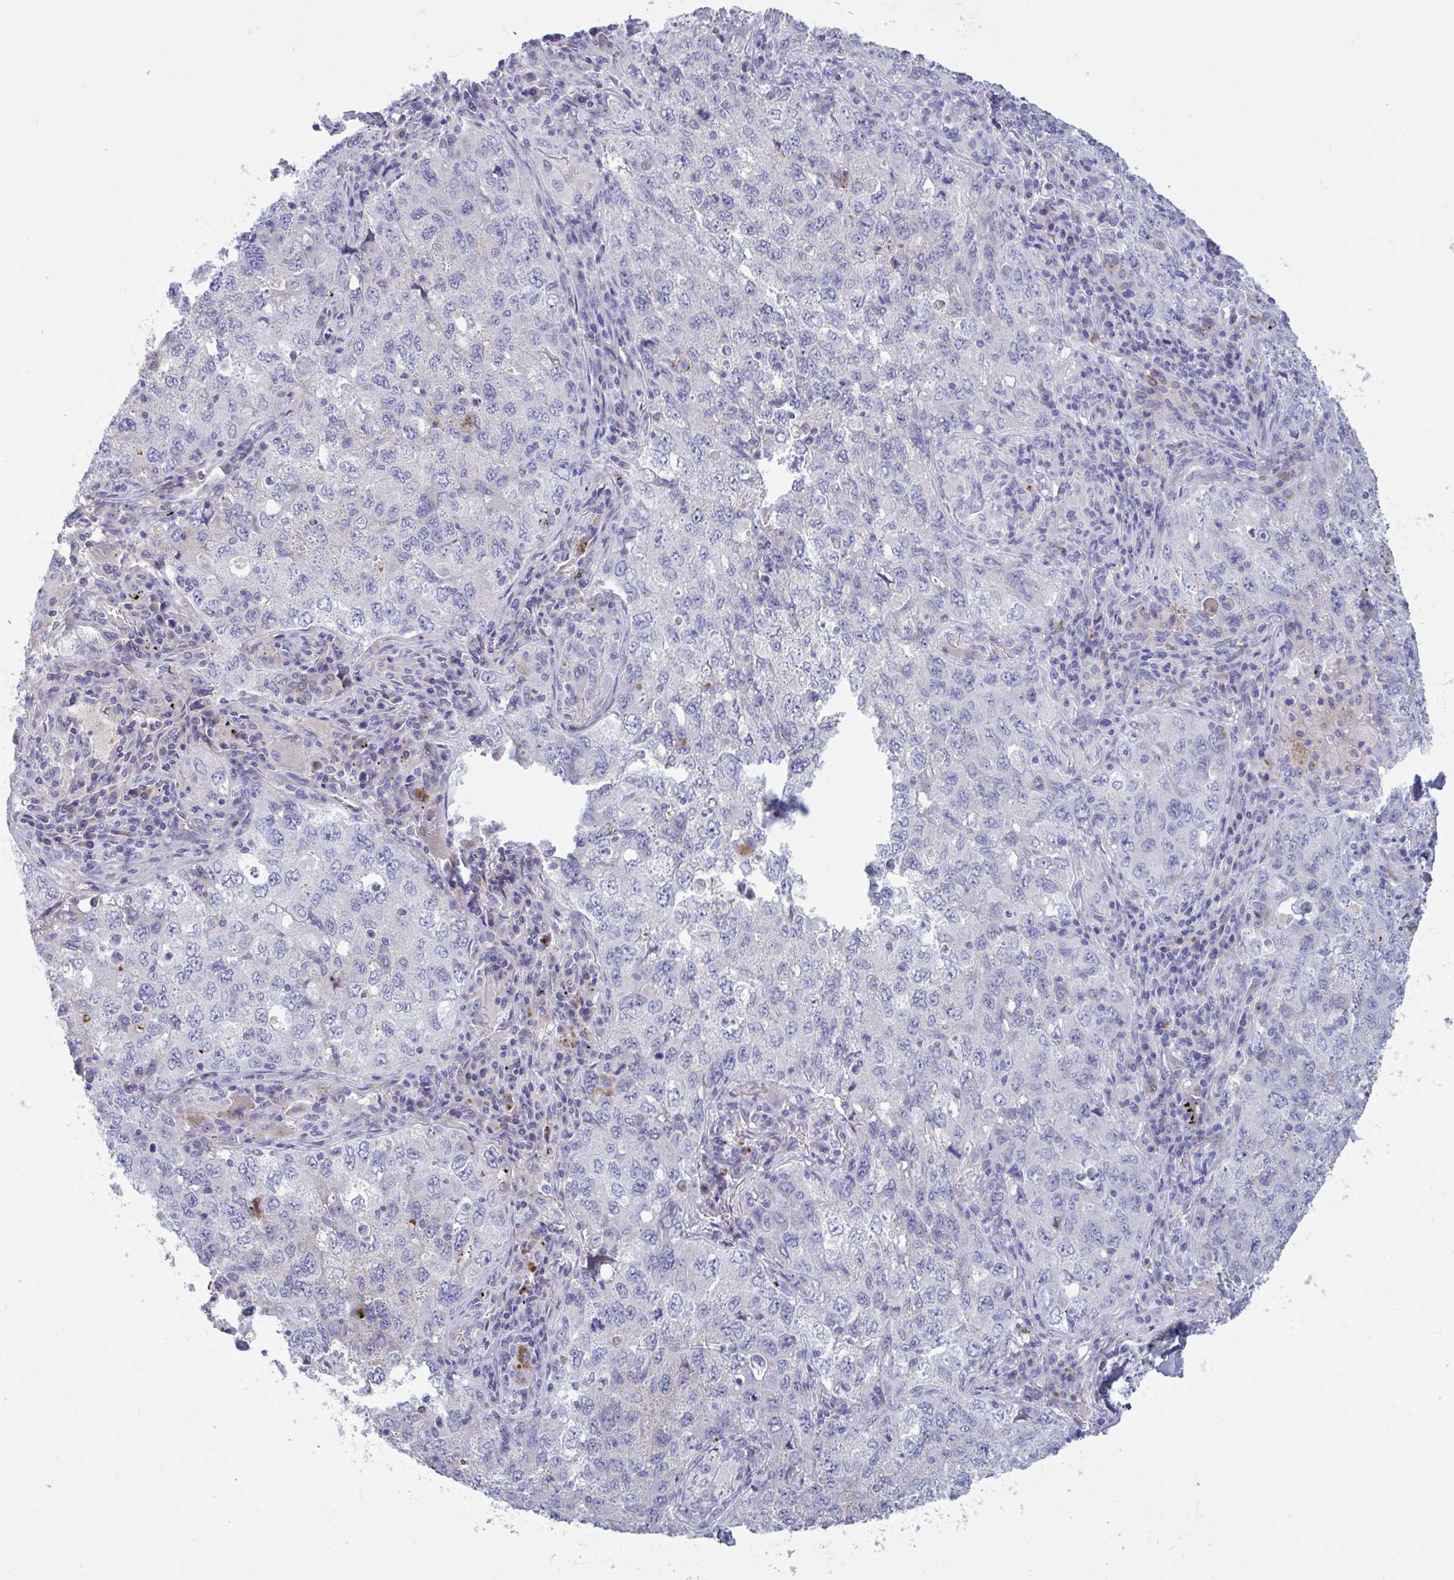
{"staining": {"intensity": "negative", "quantity": "none", "location": "none"}, "tissue": "lung cancer", "cell_type": "Tumor cells", "image_type": "cancer", "snomed": [{"axis": "morphology", "description": "Adenocarcinoma, NOS"}, {"axis": "topography", "description": "Lung"}], "caption": "Photomicrograph shows no significant protein positivity in tumor cells of lung adenocarcinoma.", "gene": "IL1R1", "patient": {"sex": "female", "age": 57}}